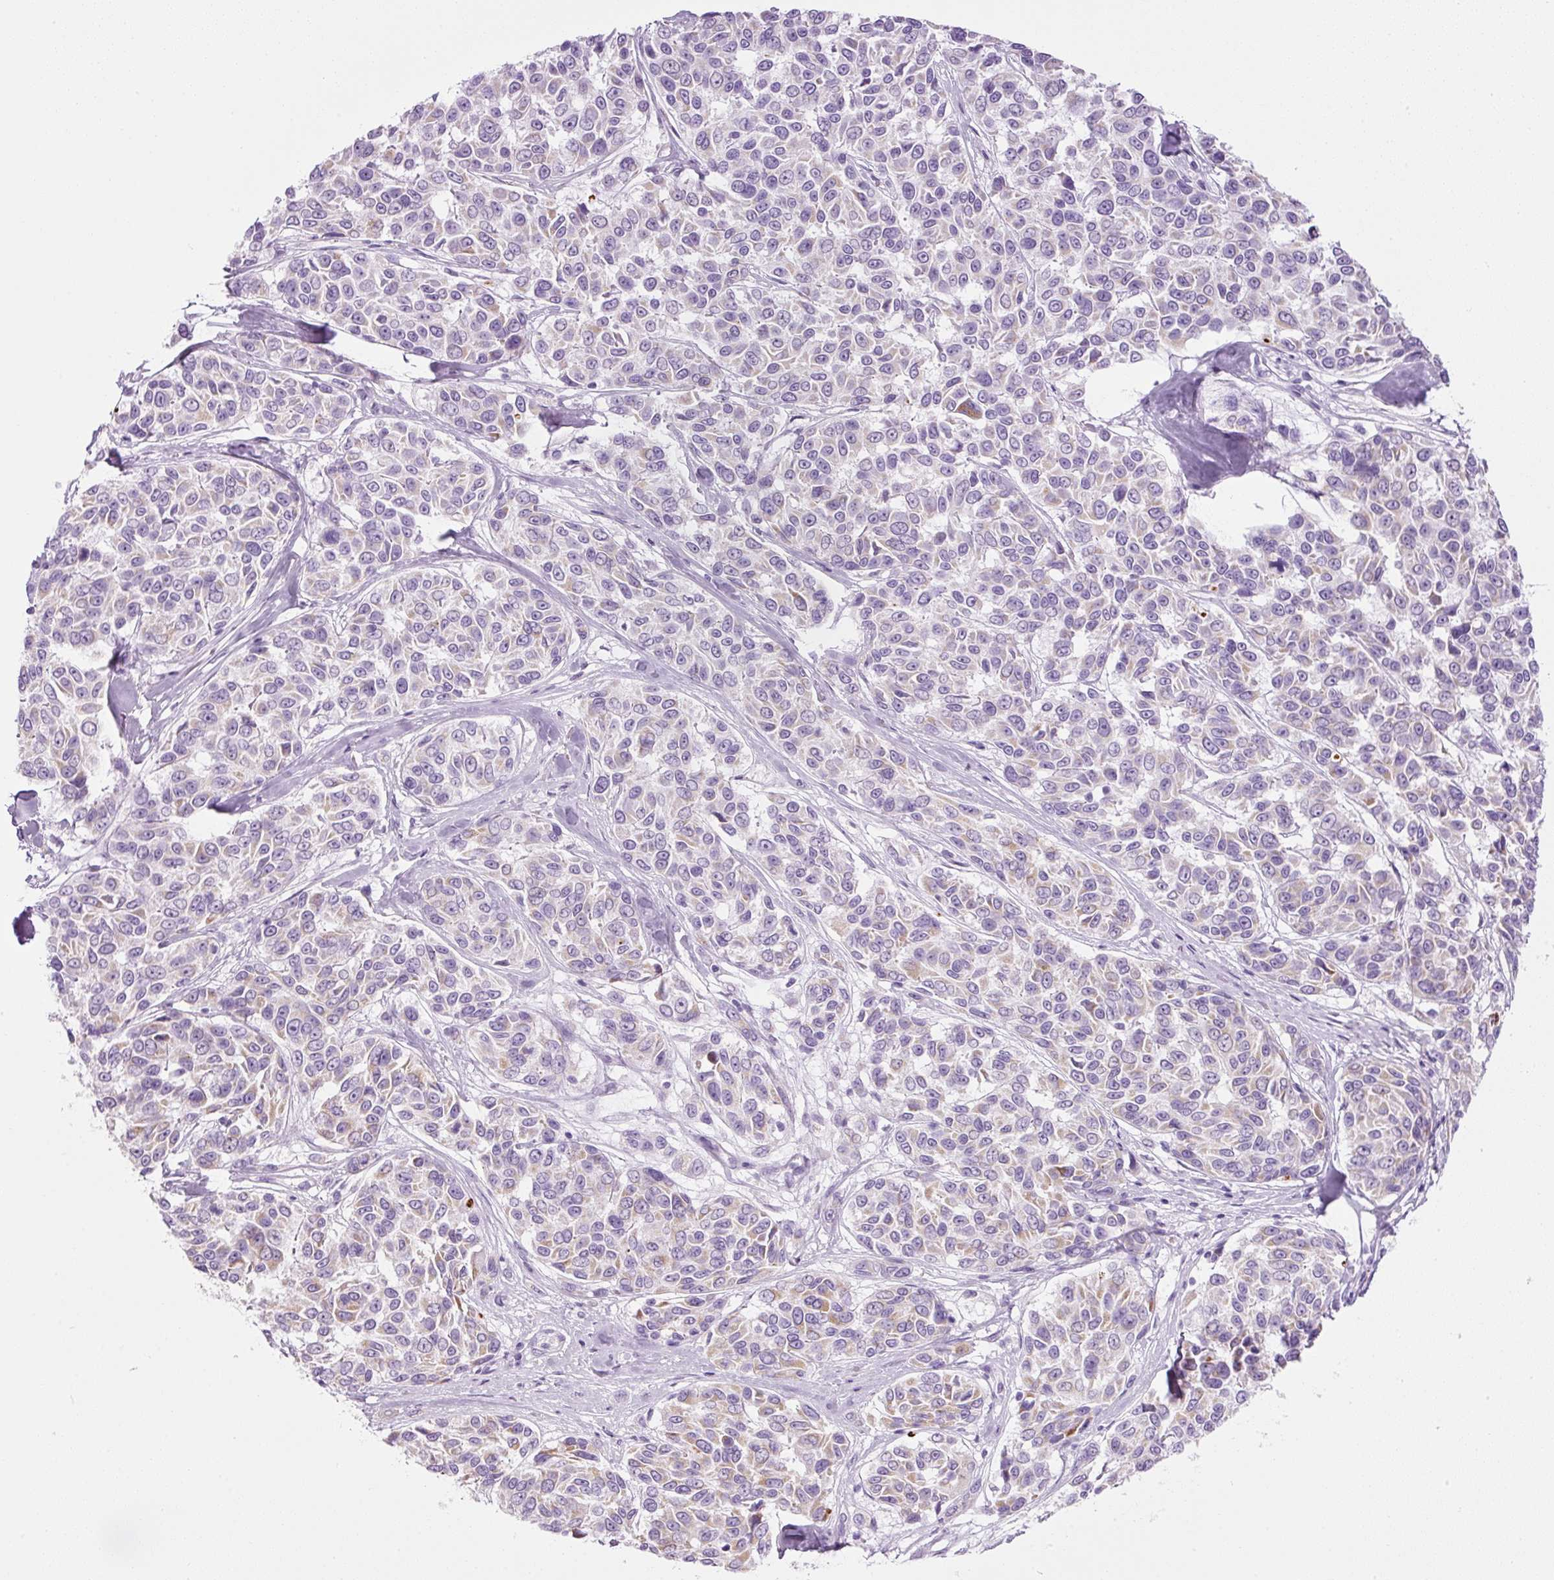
{"staining": {"intensity": "weak", "quantity": "<25%", "location": "cytoplasmic/membranous"}, "tissue": "melanoma", "cell_type": "Tumor cells", "image_type": "cancer", "snomed": [{"axis": "morphology", "description": "Malignant melanoma, NOS"}, {"axis": "topography", "description": "Skin"}], "caption": "The IHC micrograph has no significant expression in tumor cells of melanoma tissue. (DAB (3,3'-diaminobenzidine) immunohistochemistry (IHC), high magnification).", "gene": "CARD16", "patient": {"sex": "female", "age": 66}}